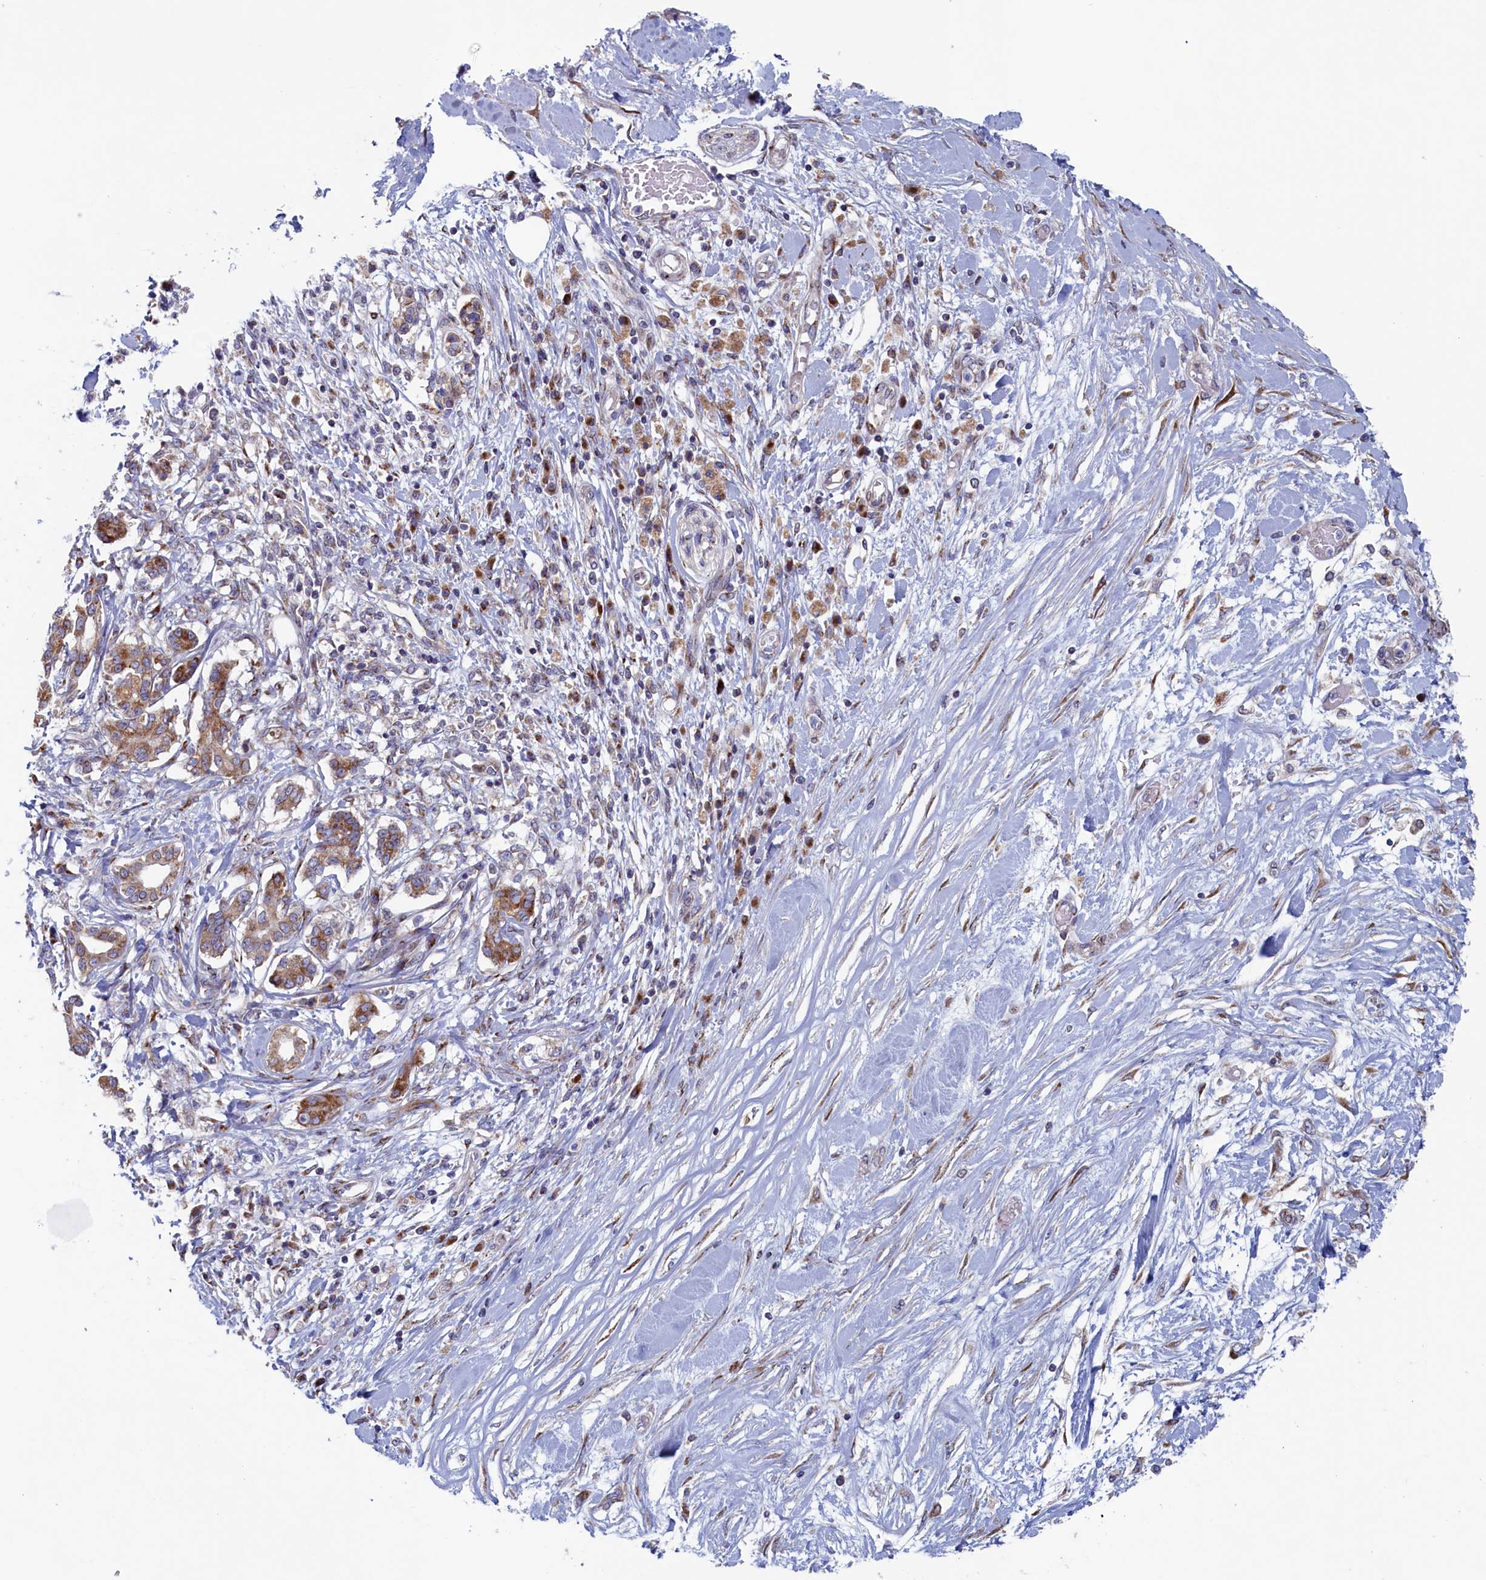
{"staining": {"intensity": "moderate", "quantity": ">75%", "location": "cytoplasmic/membranous"}, "tissue": "pancreatic cancer", "cell_type": "Tumor cells", "image_type": "cancer", "snomed": [{"axis": "morphology", "description": "Inflammation, NOS"}, {"axis": "morphology", "description": "Adenocarcinoma, NOS"}, {"axis": "topography", "description": "Pancreas"}], "caption": "Tumor cells display medium levels of moderate cytoplasmic/membranous staining in about >75% of cells in pancreatic cancer.", "gene": "MTFMT", "patient": {"sex": "female", "age": 56}}